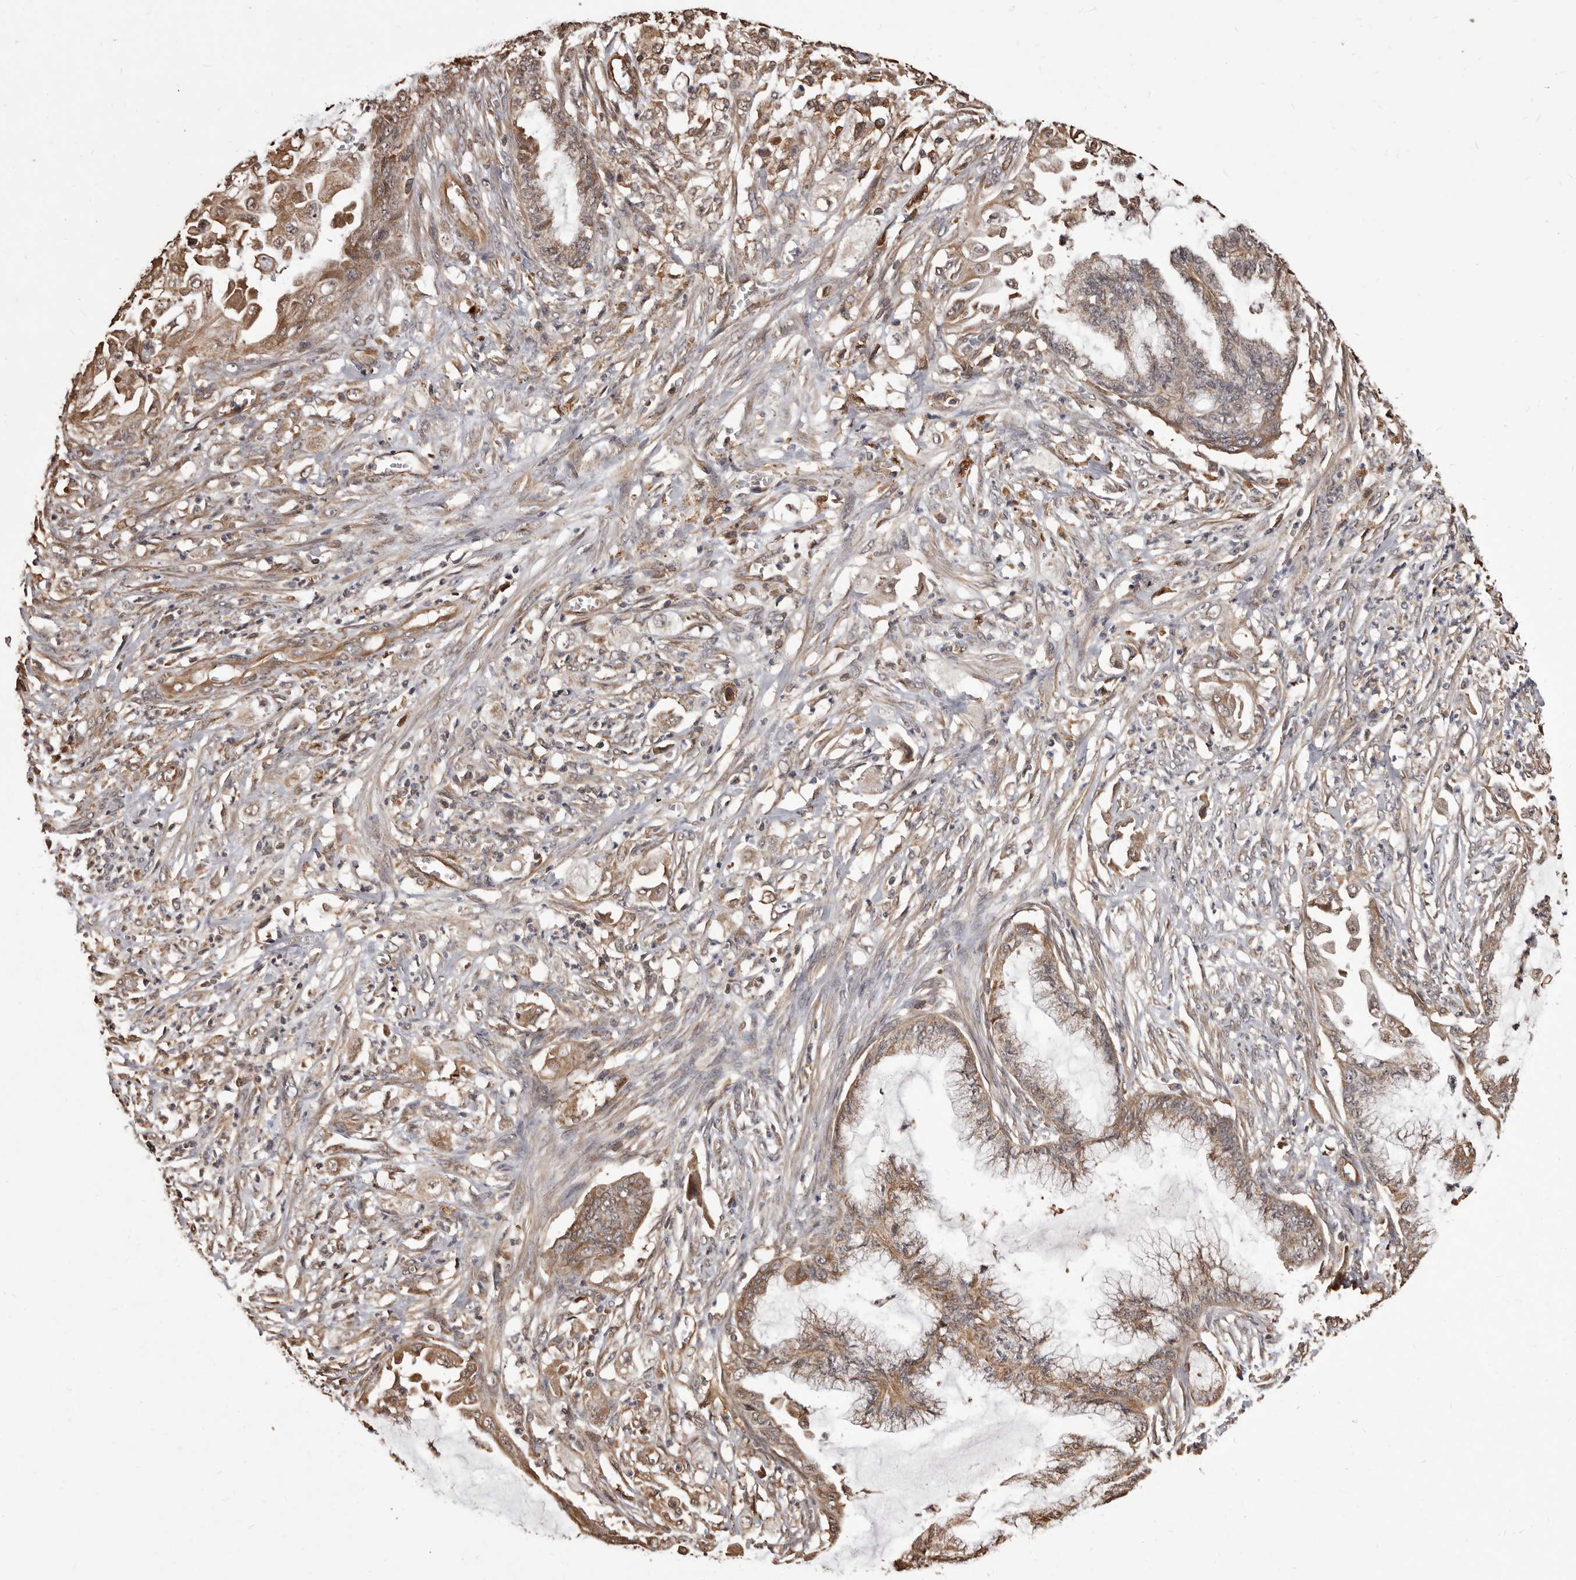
{"staining": {"intensity": "moderate", "quantity": "25%-75%", "location": "cytoplasmic/membranous"}, "tissue": "endometrial cancer", "cell_type": "Tumor cells", "image_type": "cancer", "snomed": [{"axis": "morphology", "description": "Adenocarcinoma, NOS"}, {"axis": "topography", "description": "Endometrium"}], "caption": "Immunohistochemical staining of adenocarcinoma (endometrial) displays medium levels of moderate cytoplasmic/membranous protein expression in approximately 25%-75% of tumor cells.", "gene": "ALPK1", "patient": {"sex": "female", "age": 86}}